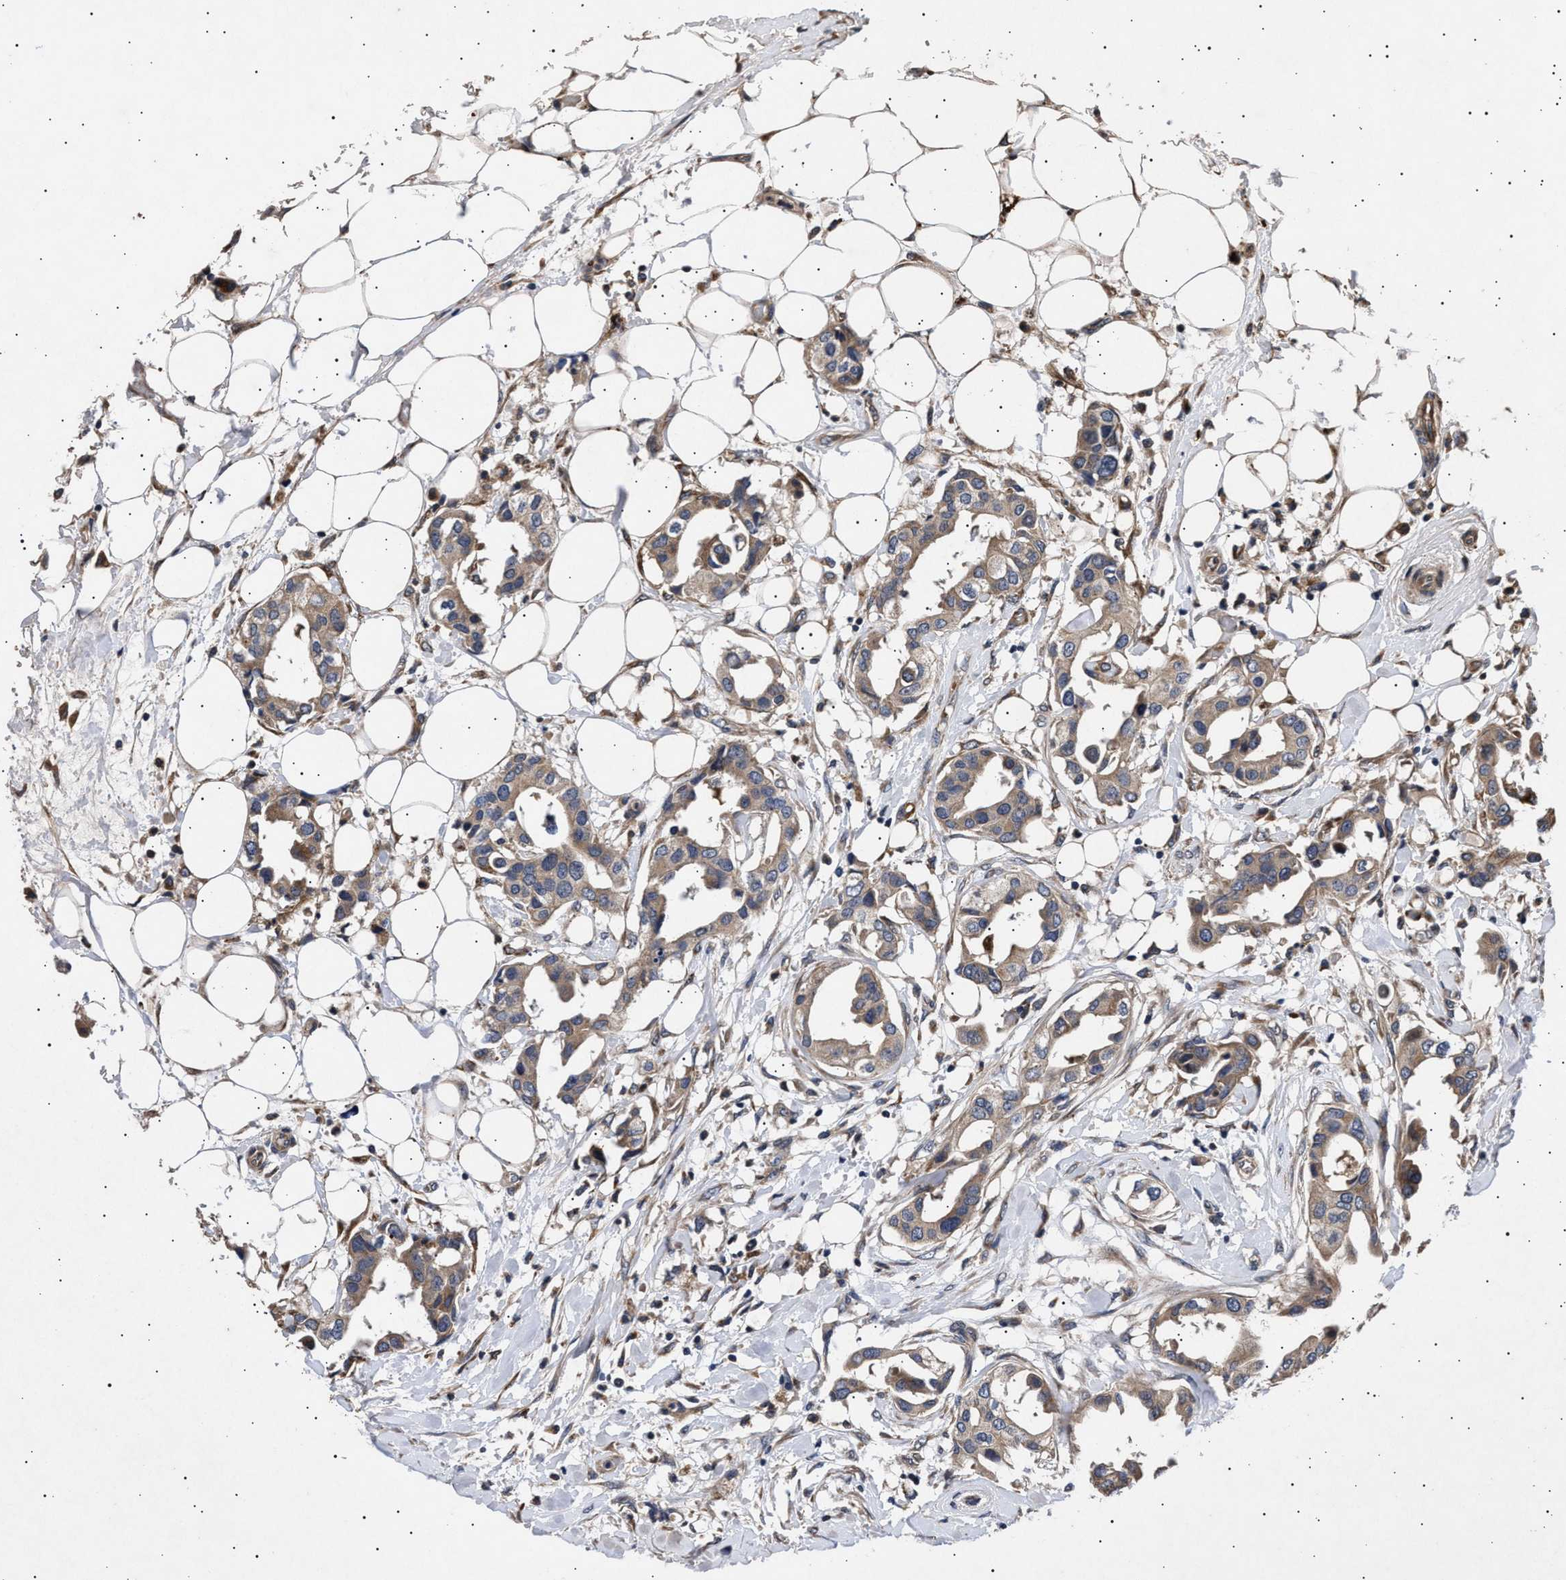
{"staining": {"intensity": "moderate", "quantity": ">75%", "location": "cytoplasmic/membranous"}, "tissue": "breast cancer", "cell_type": "Tumor cells", "image_type": "cancer", "snomed": [{"axis": "morphology", "description": "Duct carcinoma"}, {"axis": "topography", "description": "Breast"}], "caption": "The photomicrograph reveals a brown stain indicating the presence of a protein in the cytoplasmic/membranous of tumor cells in breast infiltrating ductal carcinoma.", "gene": "ITGB5", "patient": {"sex": "female", "age": 40}}